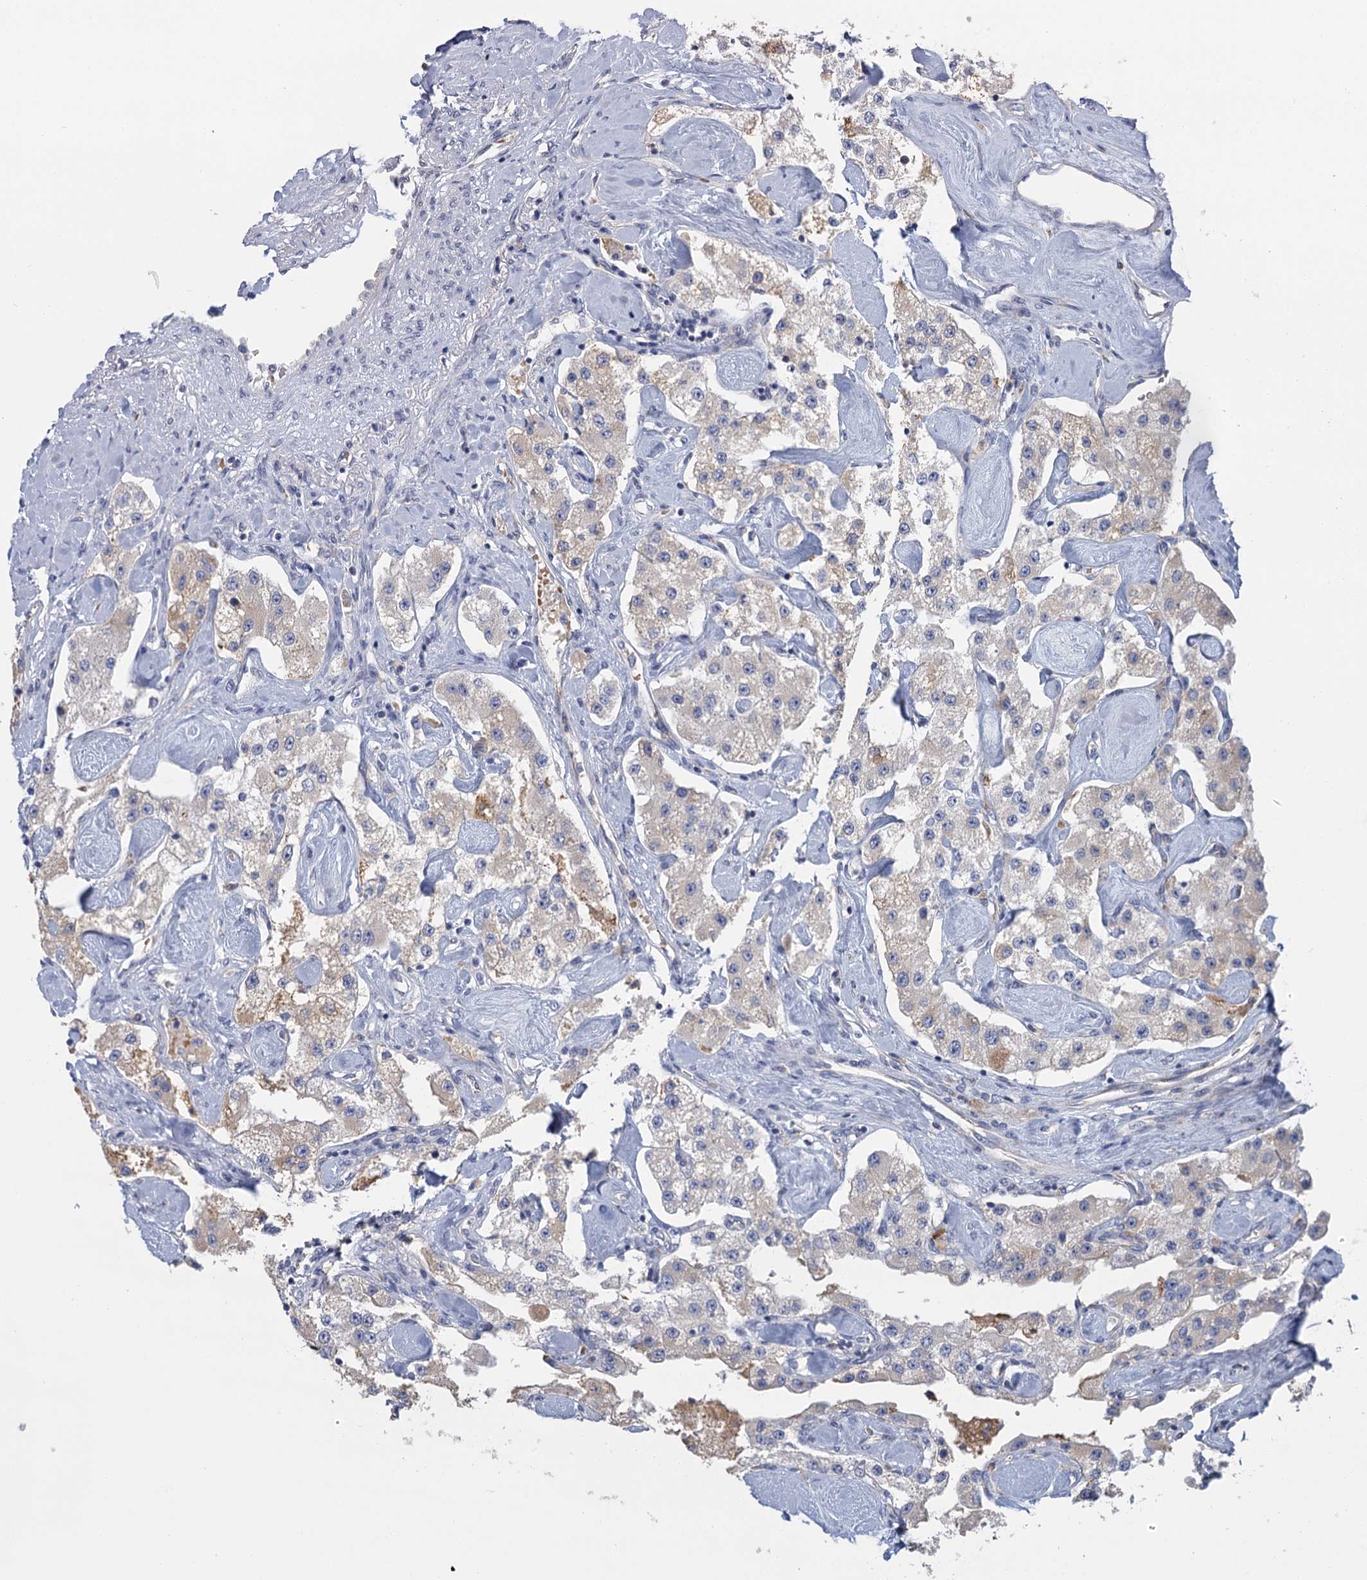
{"staining": {"intensity": "weak", "quantity": "<25%", "location": "cytoplasmic/membranous"}, "tissue": "carcinoid", "cell_type": "Tumor cells", "image_type": "cancer", "snomed": [{"axis": "morphology", "description": "Carcinoid, malignant, NOS"}, {"axis": "topography", "description": "Pancreas"}], "caption": "The immunohistochemistry (IHC) photomicrograph has no significant staining in tumor cells of carcinoid (malignant) tissue.", "gene": "ANKRD16", "patient": {"sex": "male", "age": 41}}